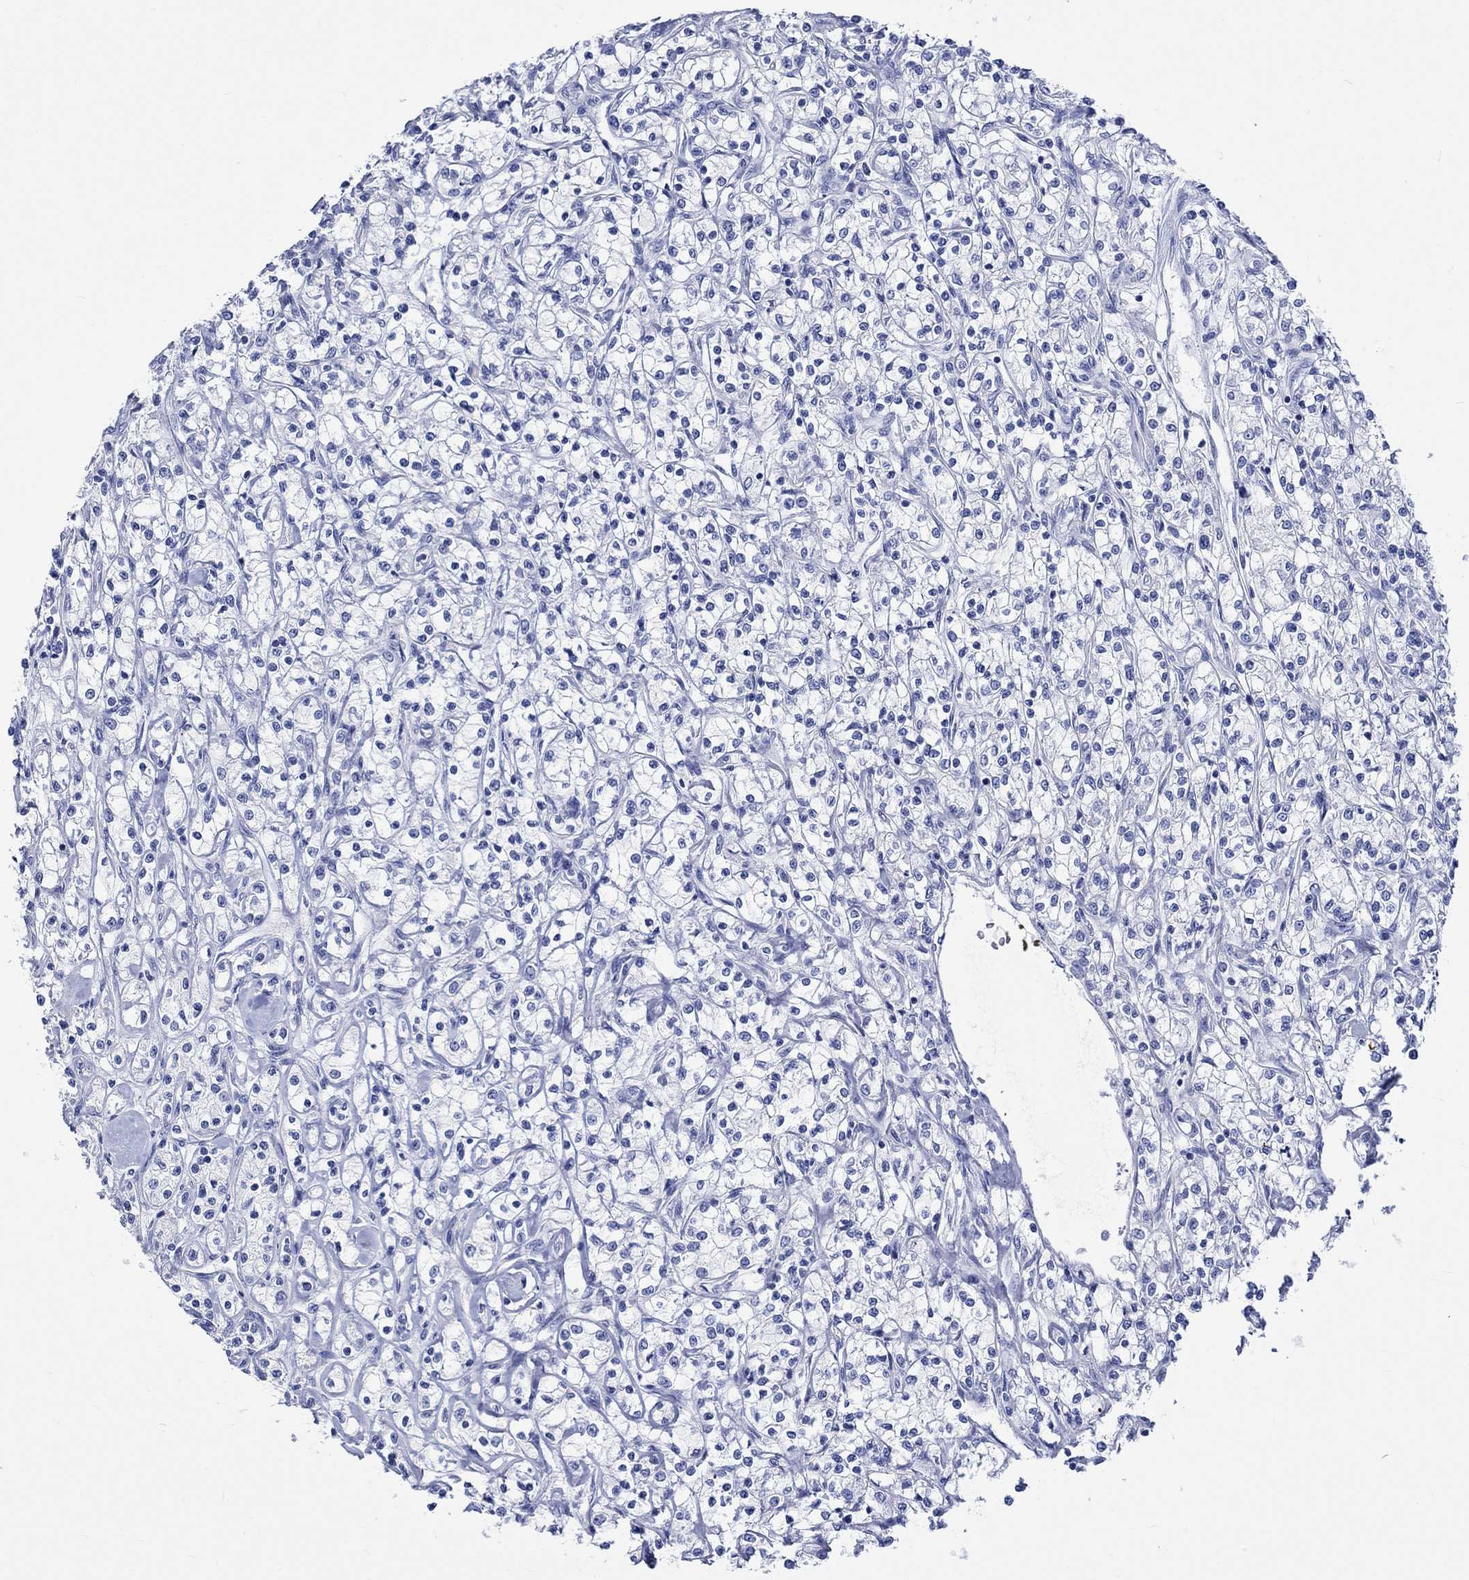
{"staining": {"intensity": "negative", "quantity": "none", "location": "none"}, "tissue": "renal cancer", "cell_type": "Tumor cells", "image_type": "cancer", "snomed": [{"axis": "morphology", "description": "Adenocarcinoma, NOS"}, {"axis": "topography", "description": "Kidney"}], "caption": "This is an immunohistochemistry (IHC) micrograph of renal adenocarcinoma. There is no staining in tumor cells.", "gene": "HARBI1", "patient": {"sex": "female", "age": 59}}